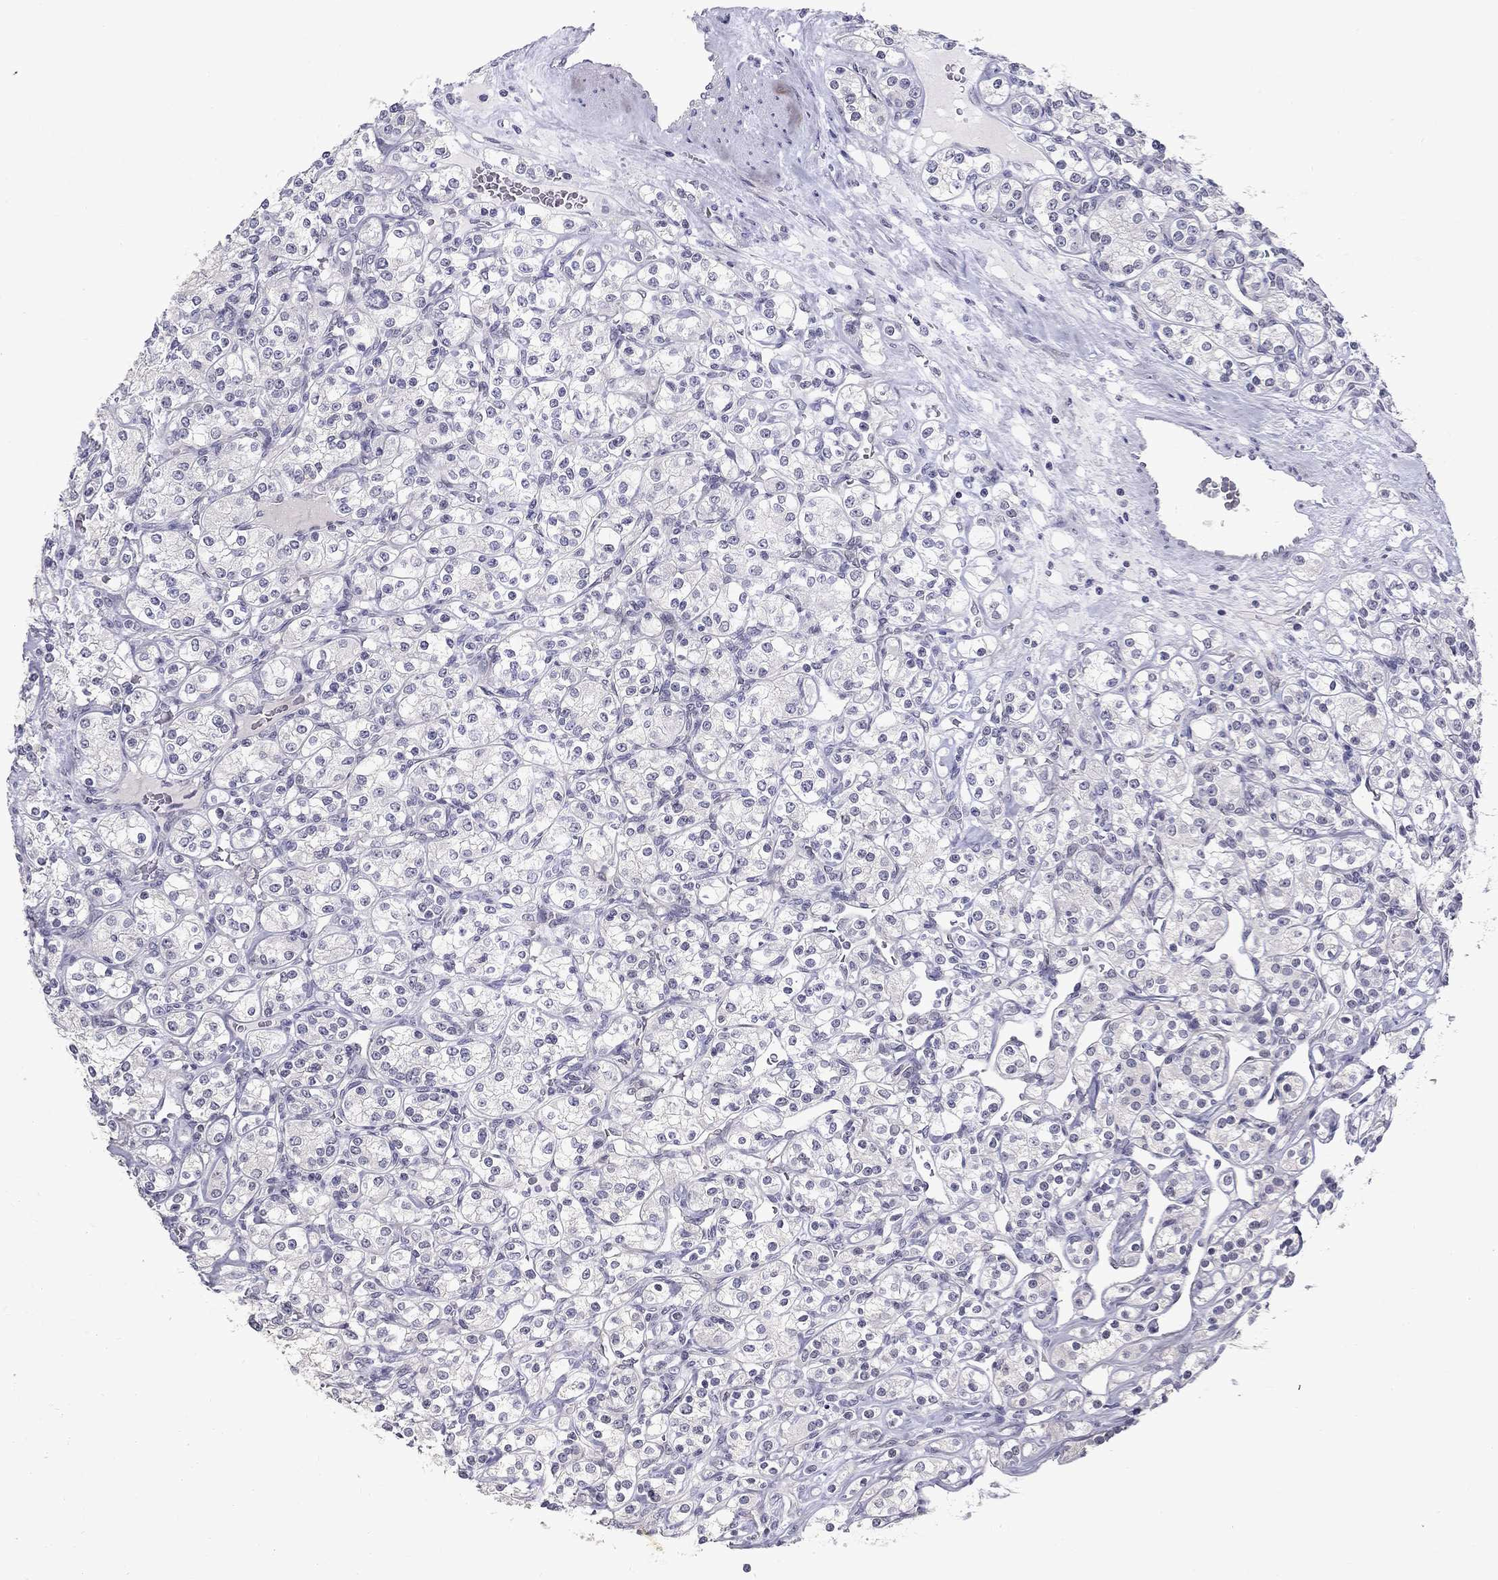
{"staining": {"intensity": "negative", "quantity": "none", "location": "none"}, "tissue": "renal cancer", "cell_type": "Tumor cells", "image_type": "cancer", "snomed": [{"axis": "morphology", "description": "Adenocarcinoma, NOS"}, {"axis": "topography", "description": "Kidney"}], "caption": "Immunohistochemistry histopathology image of renal cancer stained for a protein (brown), which exhibits no expression in tumor cells.", "gene": "CLIC6", "patient": {"sex": "male", "age": 77}}